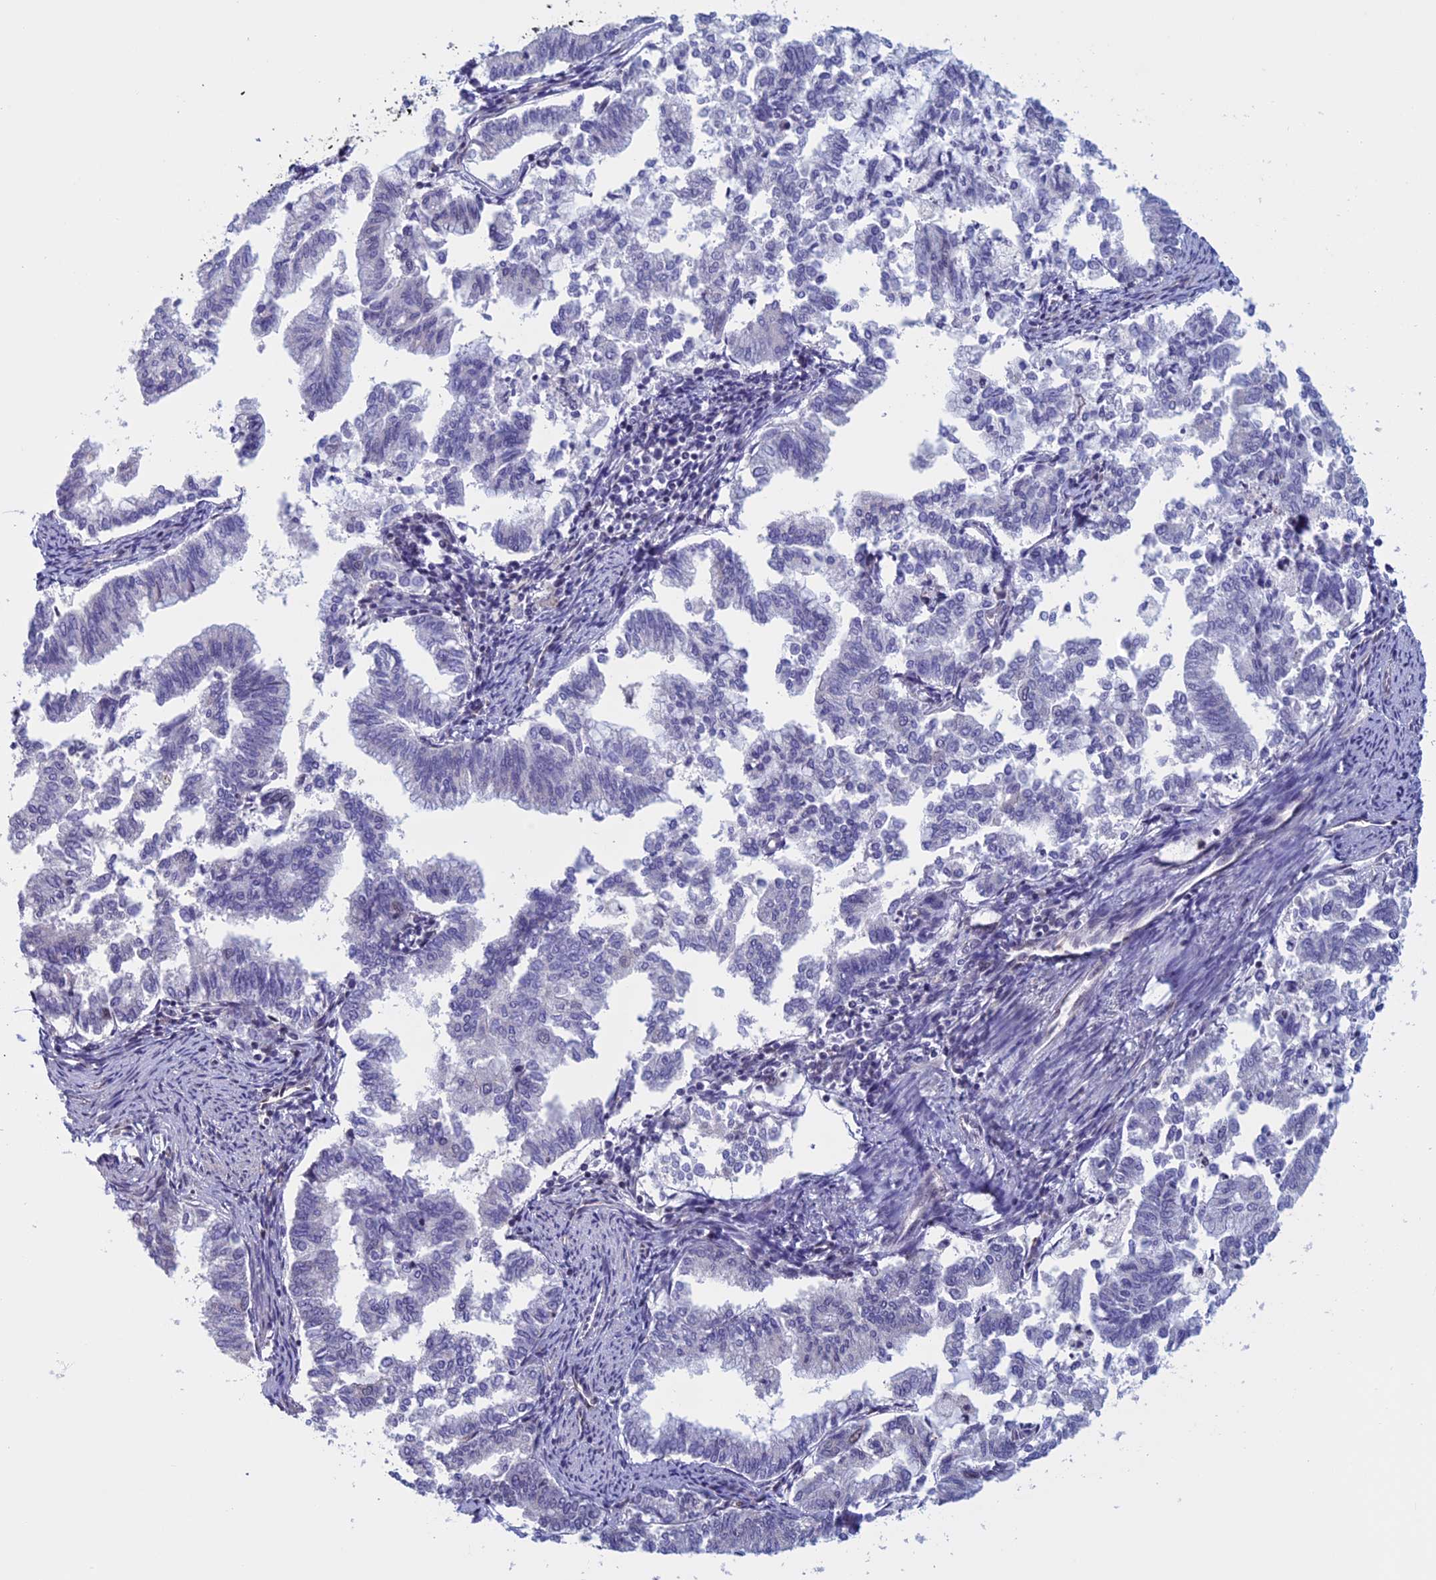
{"staining": {"intensity": "negative", "quantity": "none", "location": "none"}, "tissue": "endometrial cancer", "cell_type": "Tumor cells", "image_type": "cancer", "snomed": [{"axis": "morphology", "description": "Adenocarcinoma, NOS"}, {"axis": "topography", "description": "Endometrium"}], "caption": "Immunohistochemistry of adenocarcinoma (endometrial) exhibits no positivity in tumor cells.", "gene": "SLC1A6", "patient": {"sex": "female", "age": 79}}